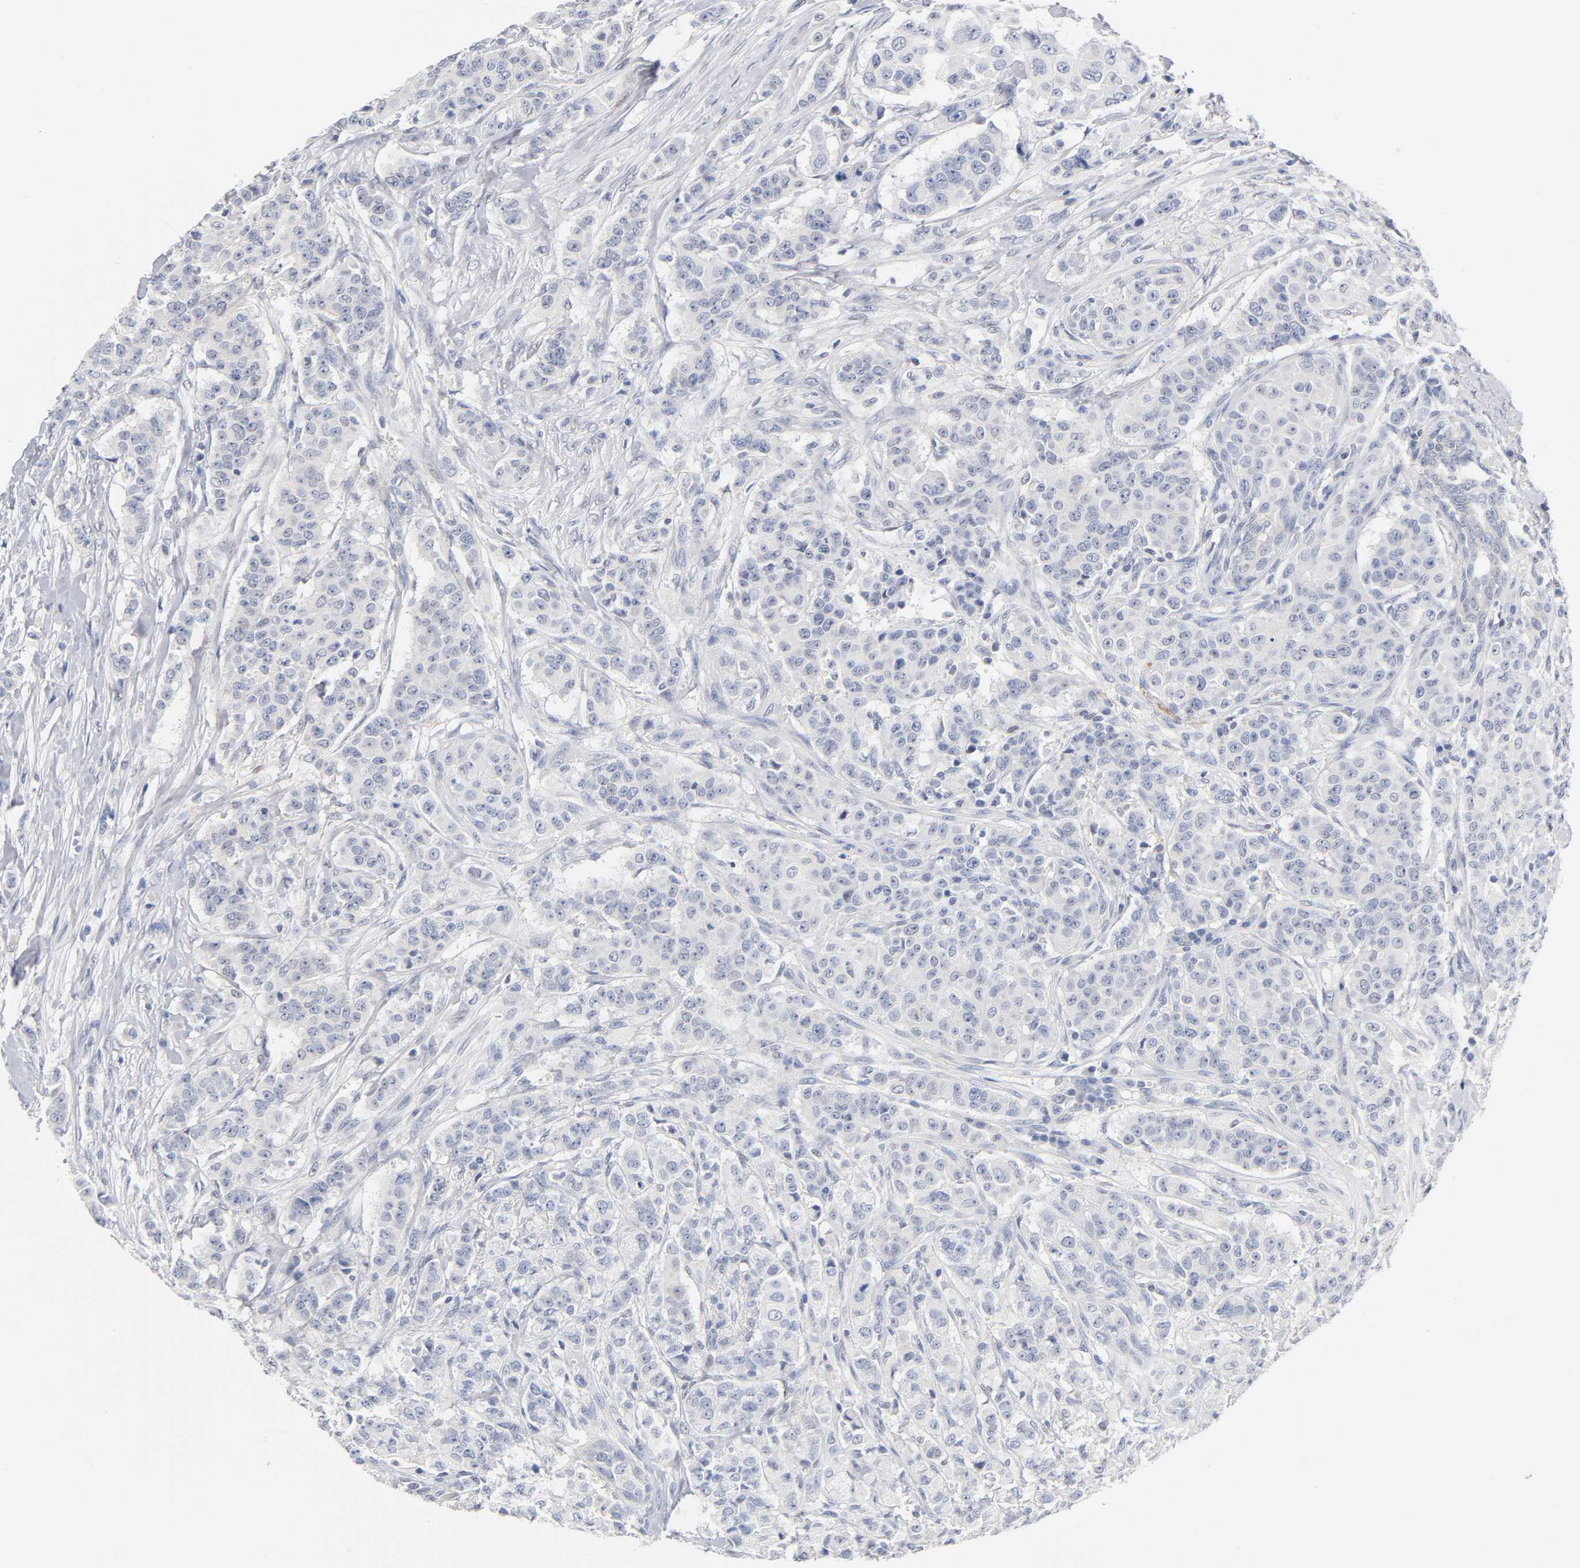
{"staining": {"intensity": "negative", "quantity": "none", "location": "none"}, "tissue": "breast cancer", "cell_type": "Tumor cells", "image_type": "cancer", "snomed": [{"axis": "morphology", "description": "Duct carcinoma"}, {"axis": "topography", "description": "Breast"}], "caption": "Immunohistochemistry (IHC) histopathology image of human breast cancer stained for a protein (brown), which displays no staining in tumor cells.", "gene": "NFATC1", "patient": {"sex": "female", "age": 40}}